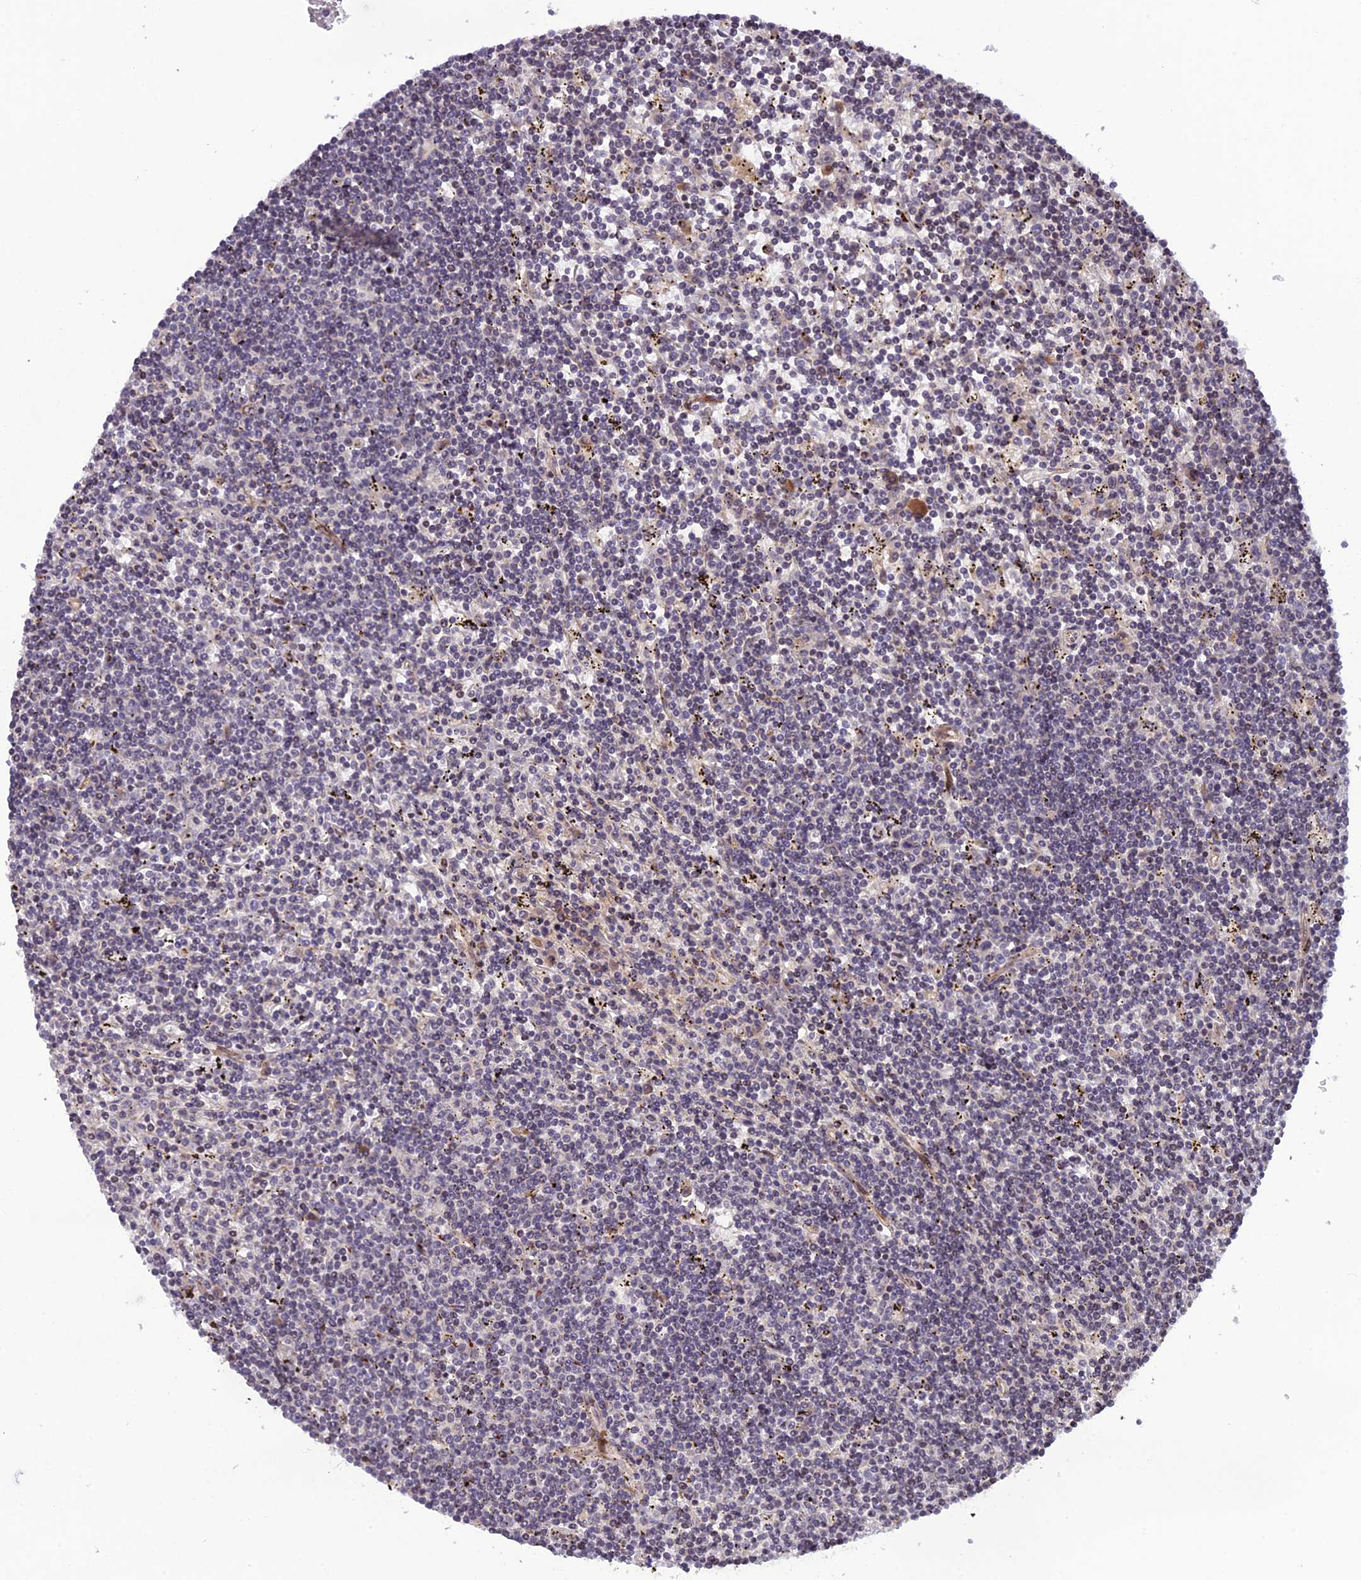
{"staining": {"intensity": "negative", "quantity": "none", "location": "none"}, "tissue": "lymphoma", "cell_type": "Tumor cells", "image_type": "cancer", "snomed": [{"axis": "morphology", "description": "Malignant lymphoma, non-Hodgkin's type, Low grade"}, {"axis": "topography", "description": "Spleen"}], "caption": "Immunohistochemistry (IHC) micrograph of human lymphoma stained for a protein (brown), which reveals no expression in tumor cells.", "gene": "SMIM7", "patient": {"sex": "male", "age": 76}}